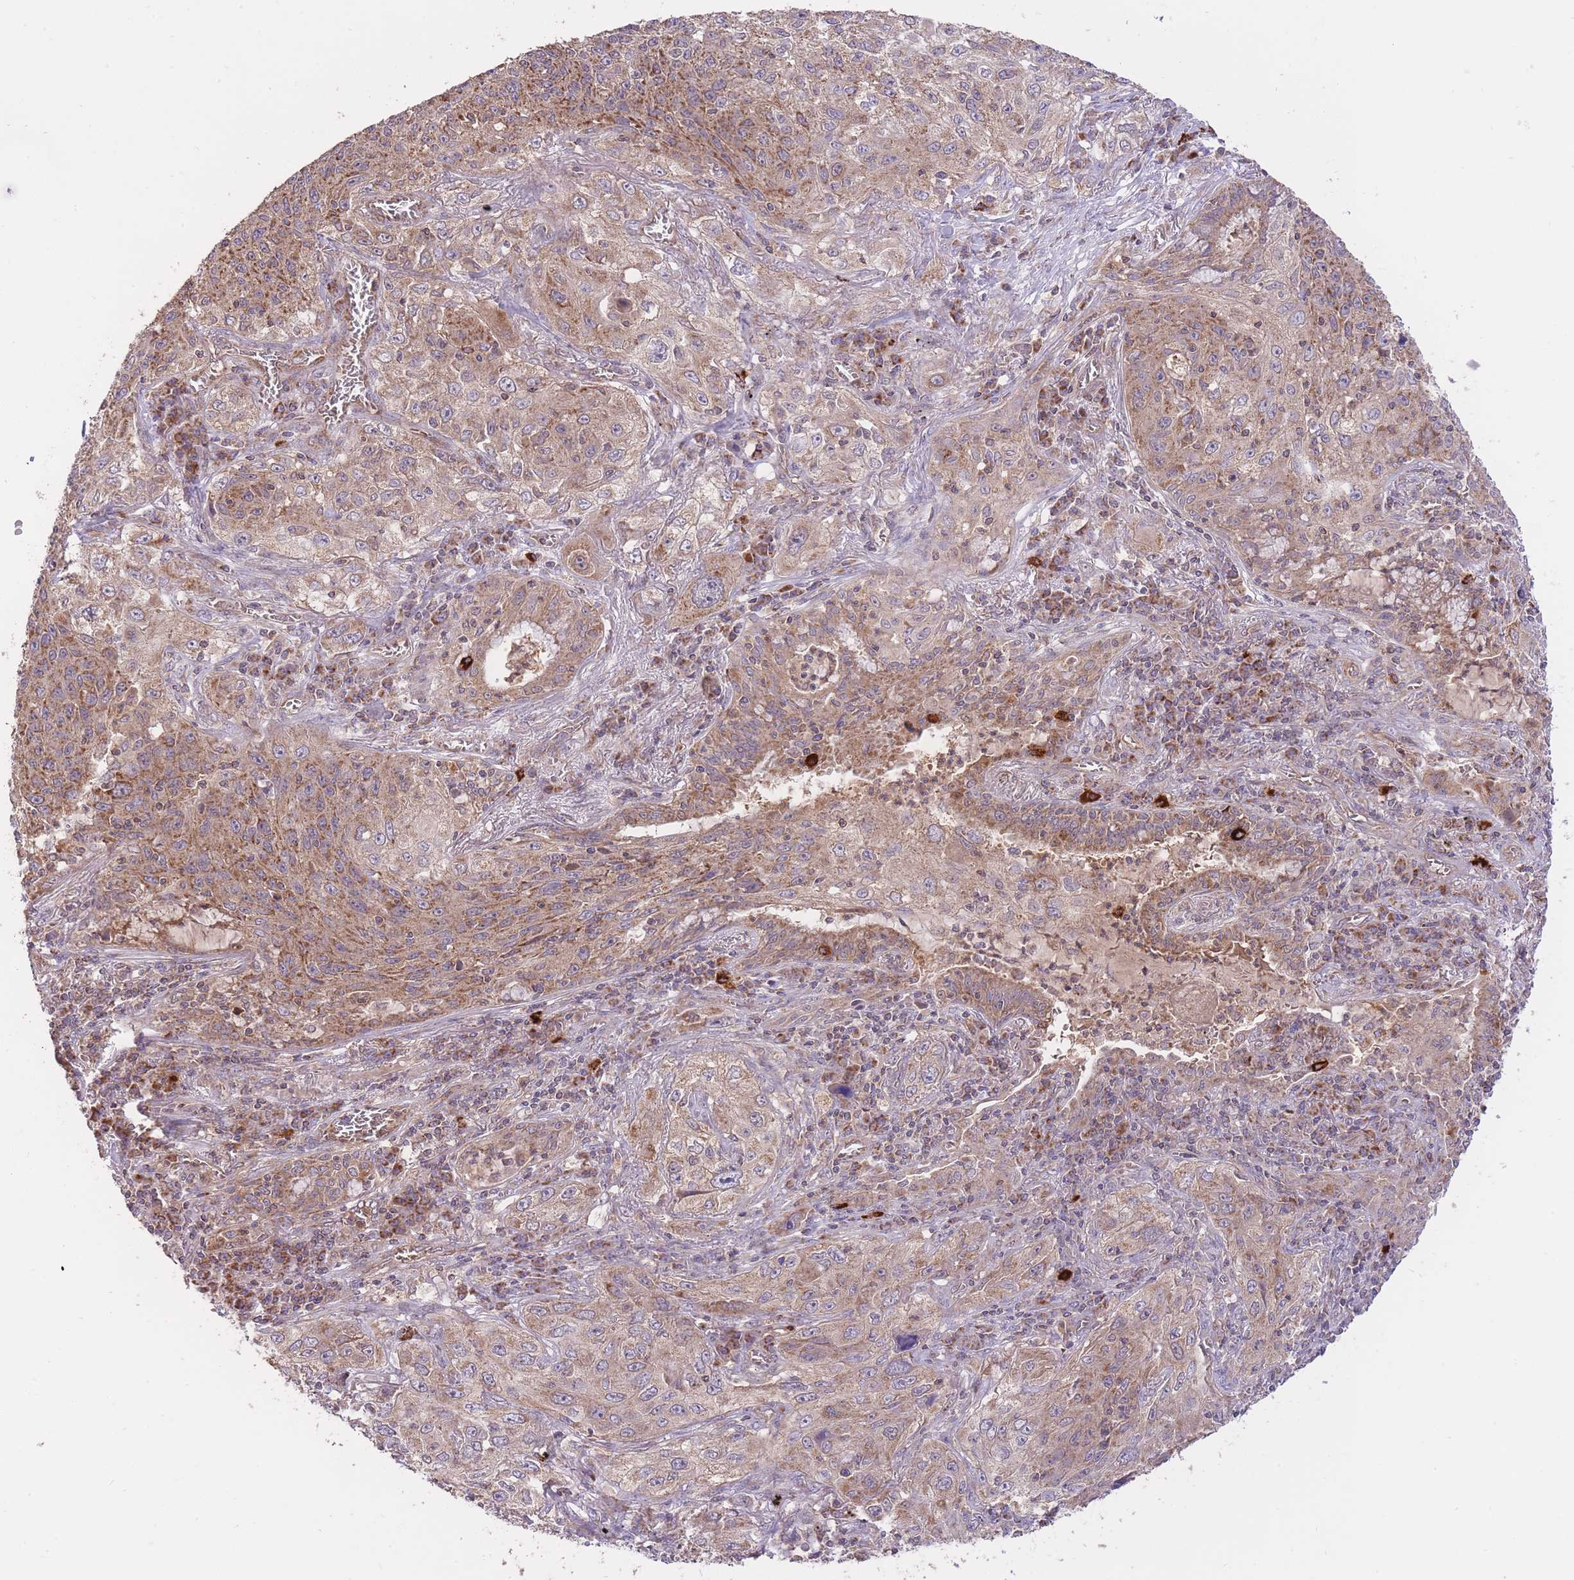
{"staining": {"intensity": "moderate", "quantity": "25%-75%", "location": "cytoplasmic/membranous"}, "tissue": "lung cancer", "cell_type": "Tumor cells", "image_type": "cancer", "snomed": [{"axis": "morphology", "description": "Squamous cell carcinoma, NOS"}, {"axis": "topography", "description": "Lung"}], "caption": "This is a histology image of immunohistochemistry staining of squamous cell carcinoma (lung), which shows moderate staining in the cytoplasmic/membranous of tumor cells.", "gene": "PREP", "patient": {"sex": "female", "age": 69}}